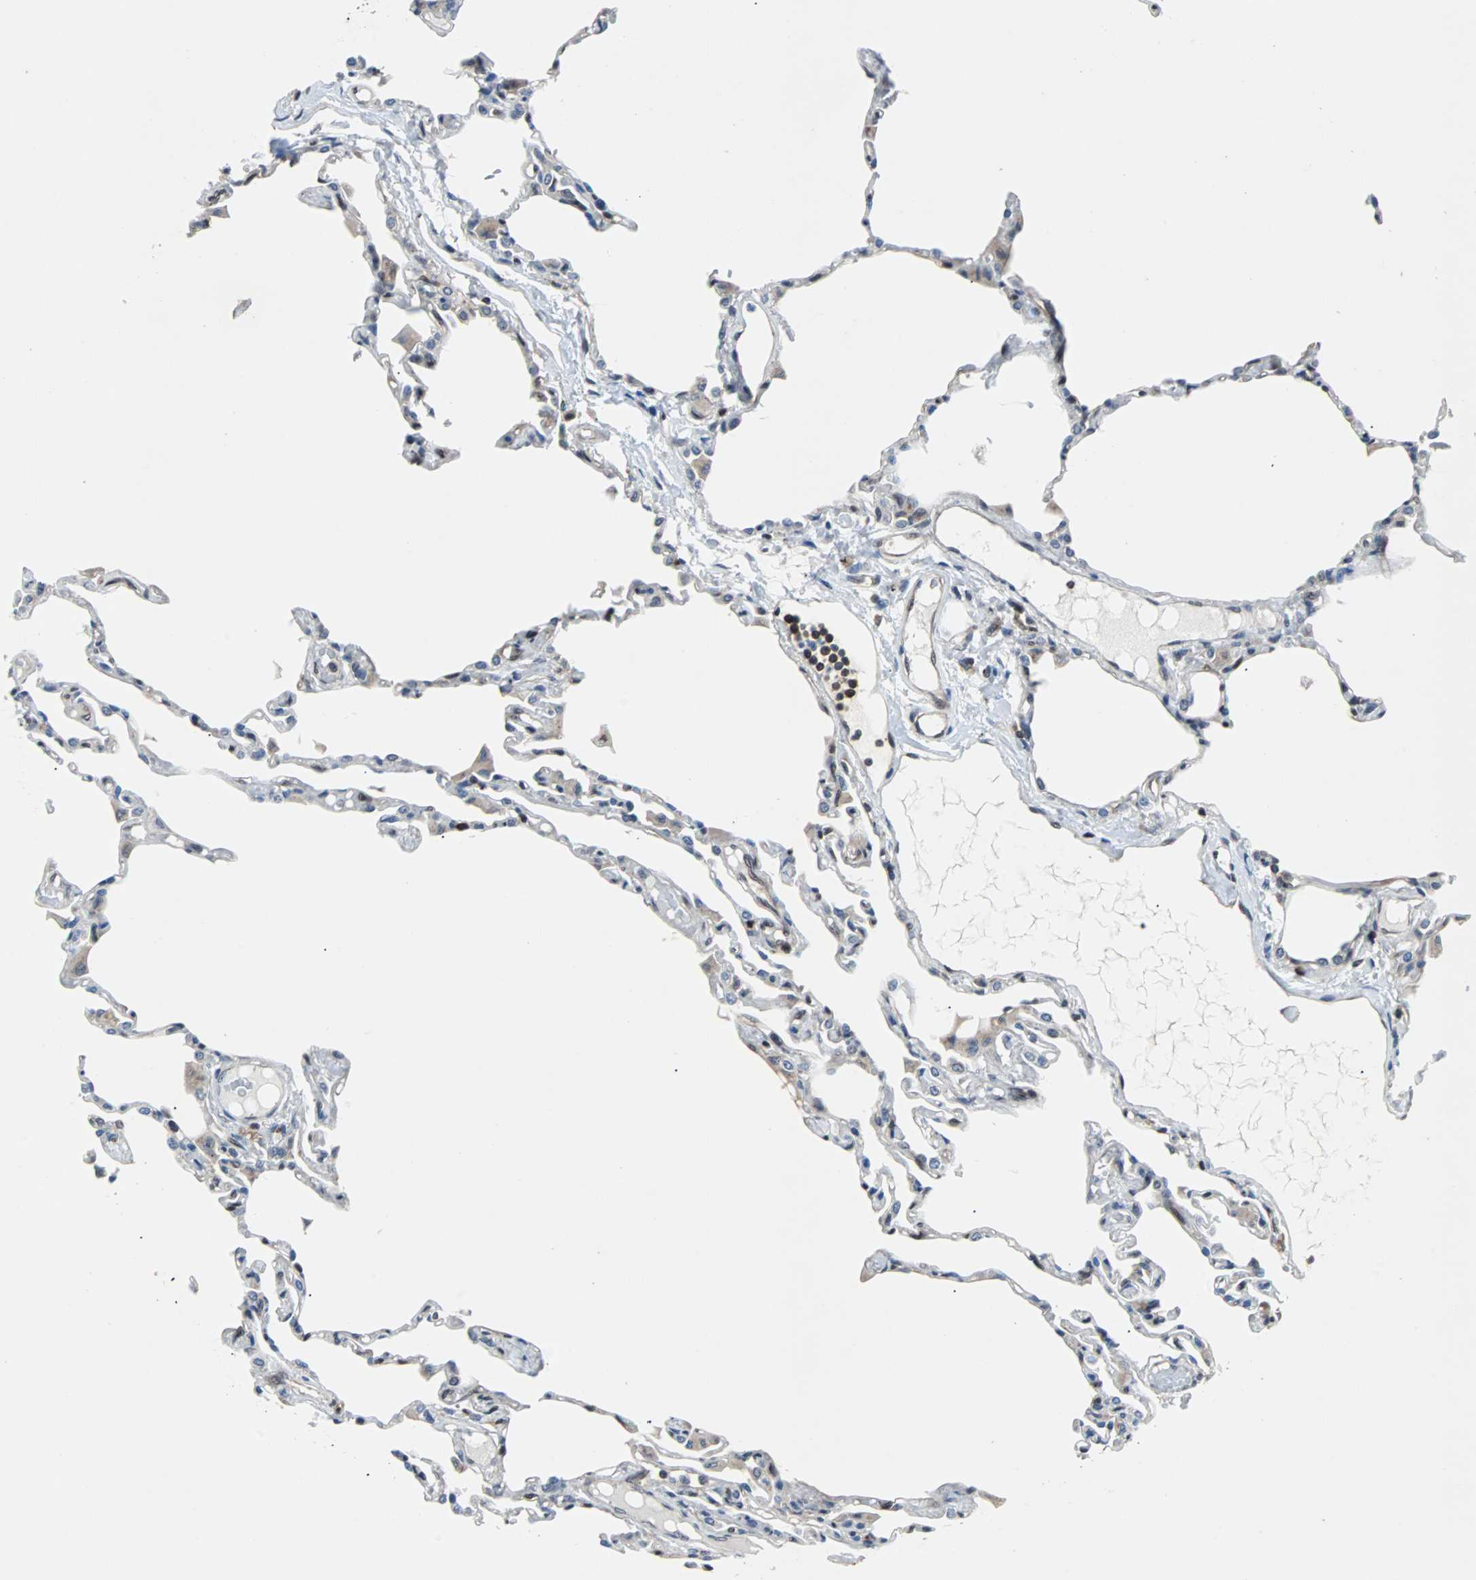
{"staining": {"intensity": "negative", "quantity": "none", "location": "none"}, "tissue": "lung", "cell_type": "Alveolar cells", "image_type": "normal", "snomed": [{"axis": "morphology", "description": "Normal tissue, NOS"}, {"axis": "topography", "description": "Lung"}], "caption": "Human lung stained for a protein using immunohistochemistry exhibits no expression in alveolar cells.", "gene": "MAP2K6", "patient": {"sex": "female", "age": 49}}